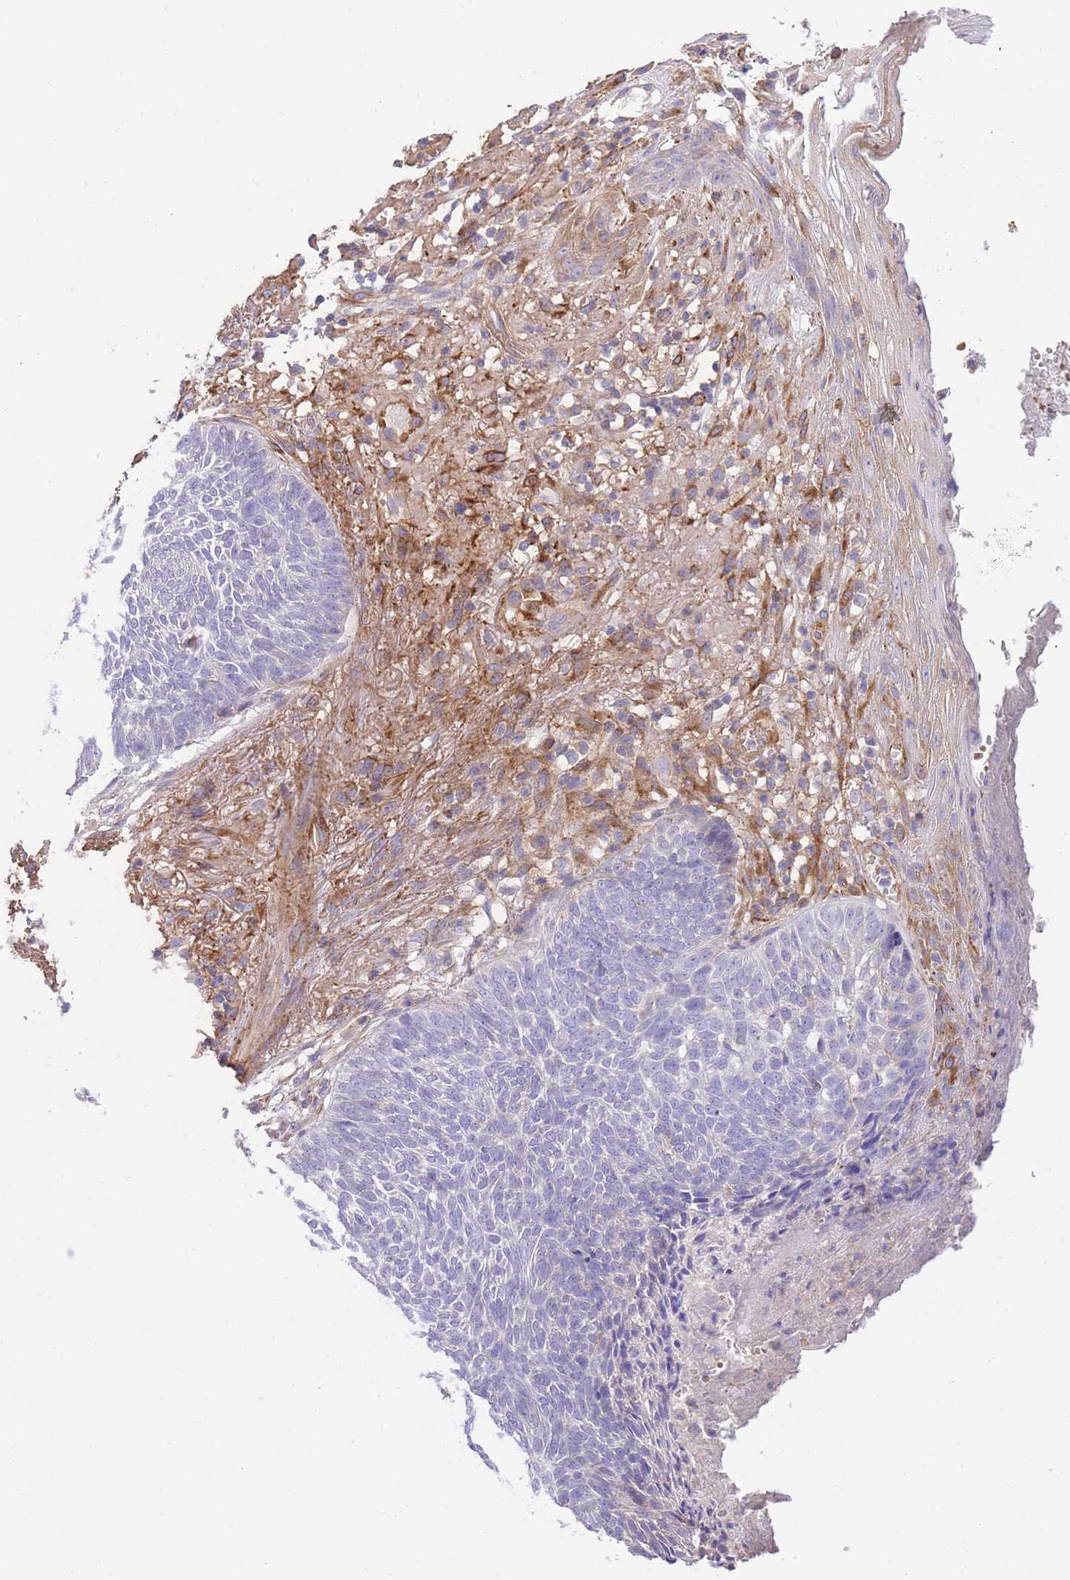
{"staining": {"intensity": "negative", "quantity": "none", "location": "none"}, "tissue": "skin cancer", "cell_type": "Tumor cells", "image_type": "cancer", "snomed": [{"axis": "morphology", "description": "Normal tissue, NOS"}, {"axis": "morphology", "description": "Basal cell carcinoma"}, {"axis": "topography", "description": "Skin"}], "caption": "DAB (3,3'-diaminobenzidine) immunohistochemical staining of skin cancer exhibits no significant expression in tumor cells.", "gene": "INSYN2B", "patient": {"sex": "male", "age": 64}}